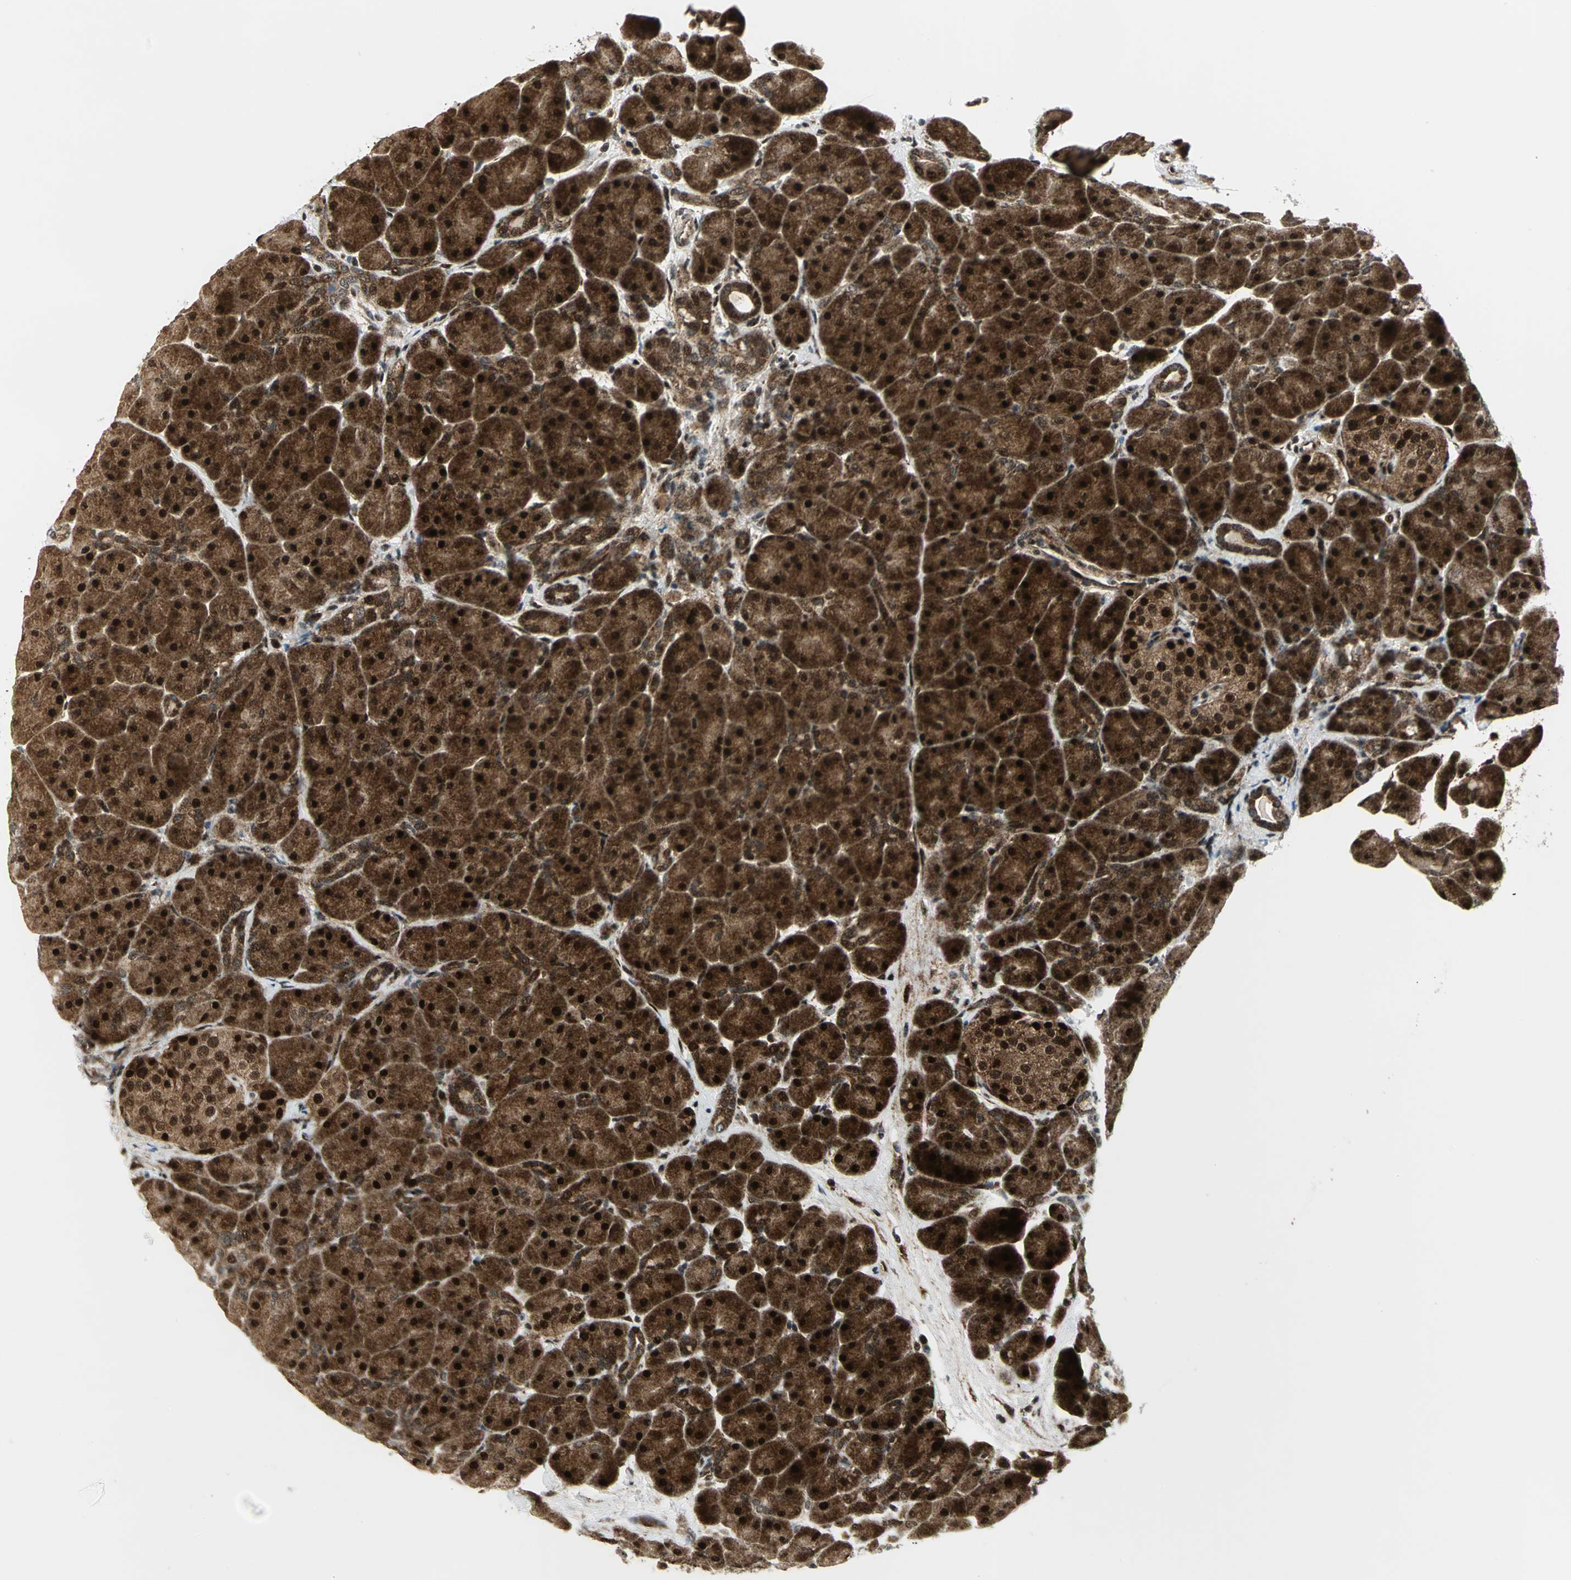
{"staining": {"intensity": "strong", "quantity": ">75%", "location": "cytoplasmic/membranous,nuclear"}, "tissue": "pancreas", "cell_type": "Exocrine glandular cells", "image_type": "normal", "snomed": [{"axis": "morphology", "description": "Normal tissue, NOS"}, {"axis": "topography", "description": "Pancreas"}], "caption": "The image reveals immunohistochemical staining of benign pancreas. There is strong cytoplasmic/membranous,nuclear staining is seen in about >75% of exocrine glandular cells. Immunohistochemistry (ihc) stains the protein of interest in brown and the nuclei are stained blue.", "gene": "COPS5", "patient": {"sex": "male", "age": 66}}